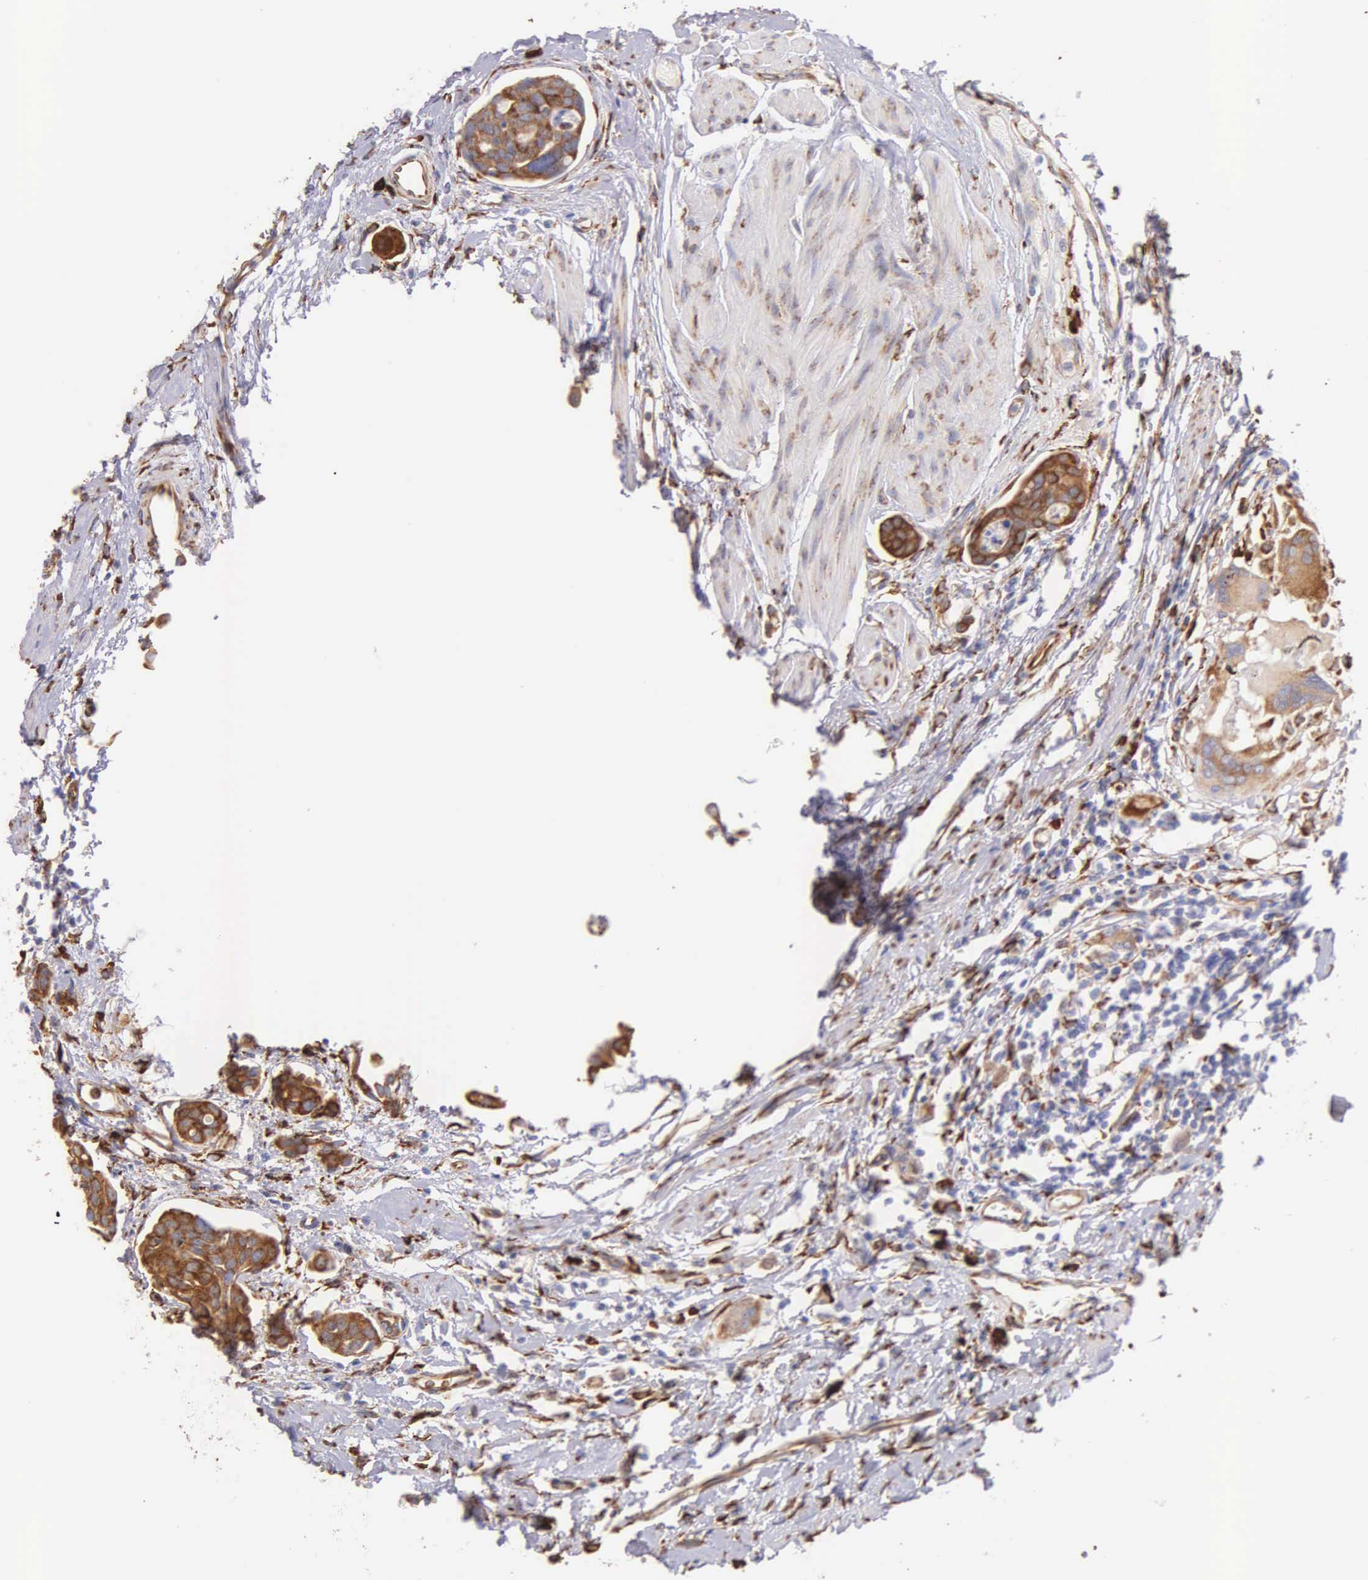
{"staining": {"intensity": "moderate", "quantity": ">75%", "location": "cytoplasmic/membranous"}, "tissue": "urothelial cancer", "cell_type": "Tumor cells", "image_type": "cancer", "snomed": [{"axis": "morphology", "description": "Urothelial carcinoma, High grade"}, {"axis": "topography", "description": "Urinary bladder"}], "caption": "Urothelial cancer was stained to show a protein in brown. There is medium levels of moderate cytoplasmic/membranous positivity in approximately >75% of tumor cells.", "gene": "CKAP4", "patient": {"sex": "male", "age": 78}}